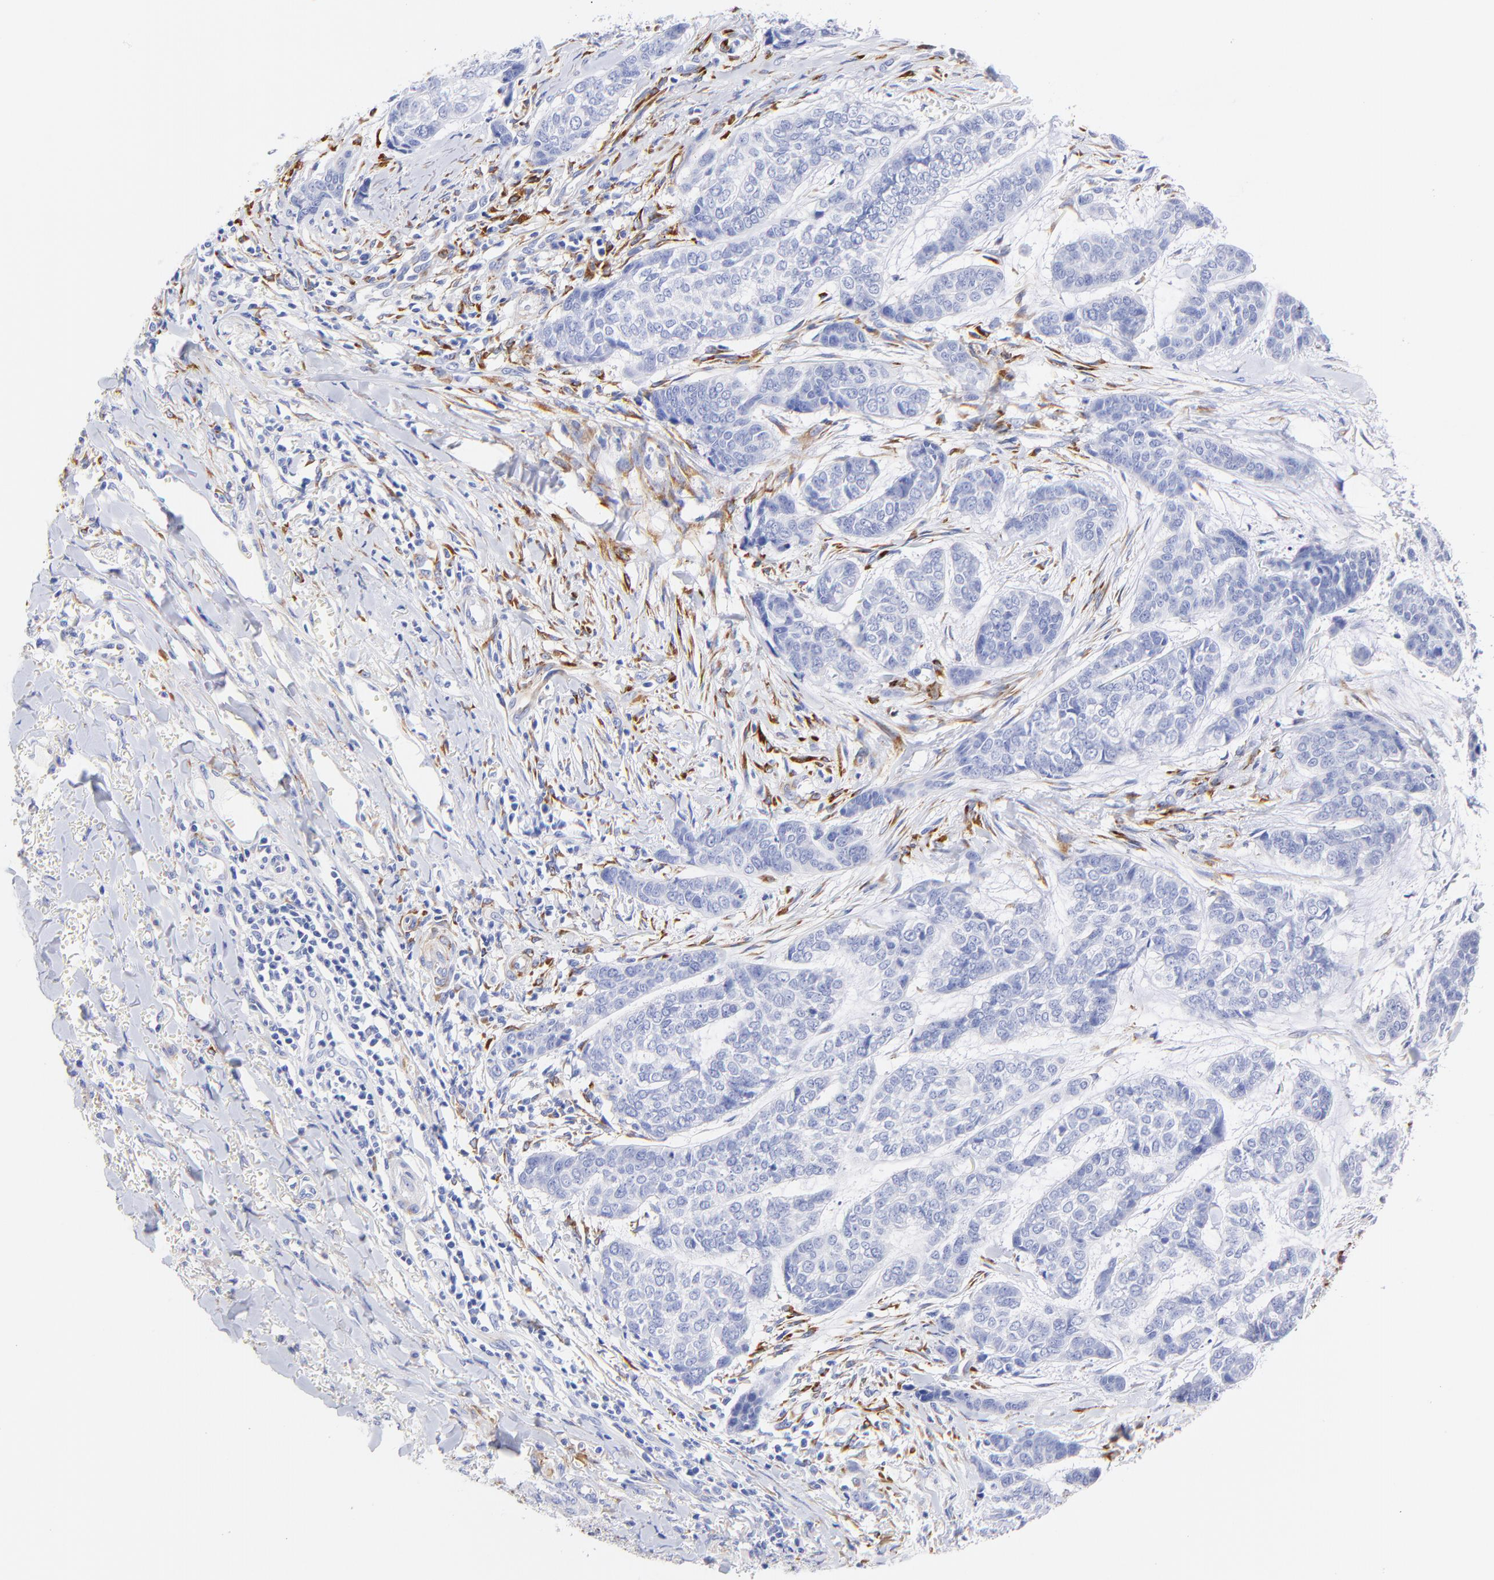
{"staining": {"intensity": "negative", "quantity": "none", "location": "none"}, "tissue": "skin cancer", "cell_type": "Tumor cells", "image_type": "cancer", "snomed": [{"axis": "morphology", "description": "Basal cell carcinoma"}, {"axis": "topography", "description": "Skin"}], "caption": "An image of human skin cancer is negative for staining in tumor cells.", "gene": "C1QTNF6", "patient": {"sex": "female", "age": 64}}